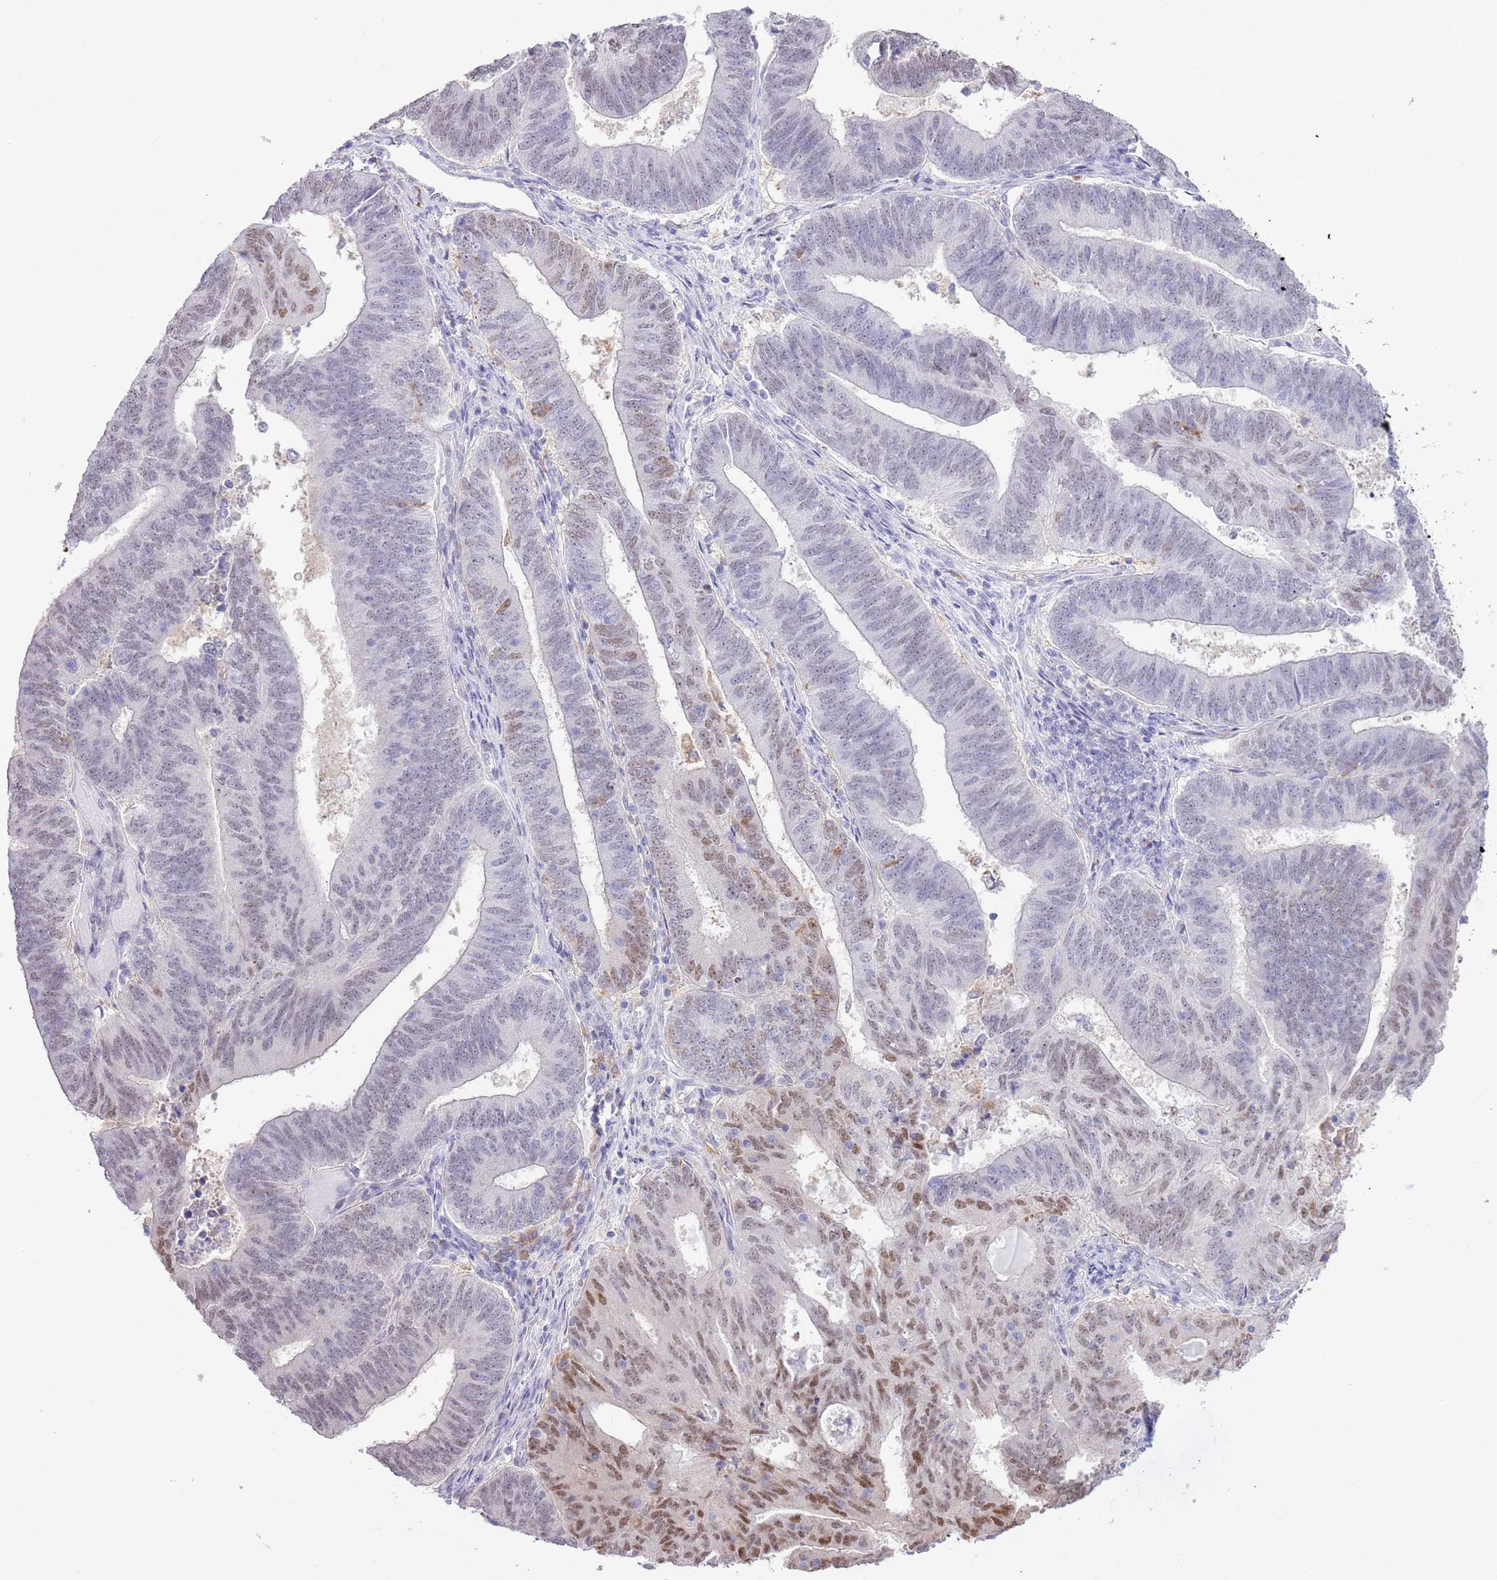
{"staining": {"intensity": "moderate", "quantity": "<25%", "location": "nuclear"}, "tissue": "endometrial cancer", "cell_type": "Tumor cells", "image_type": "cancer", "snomed": [{"axis": "morphology", "description": "Adenocarcinoma, NOS"}, {"axis": "topography", "description": "Endometrium"}], "caption": "A histopathology image of human endometrial cancer stained for a protein exhibits moderate nuclear brown staining in tumor cells.", "gene": "PPP1R17", "patient": {"sex": "female", "age": 70}}